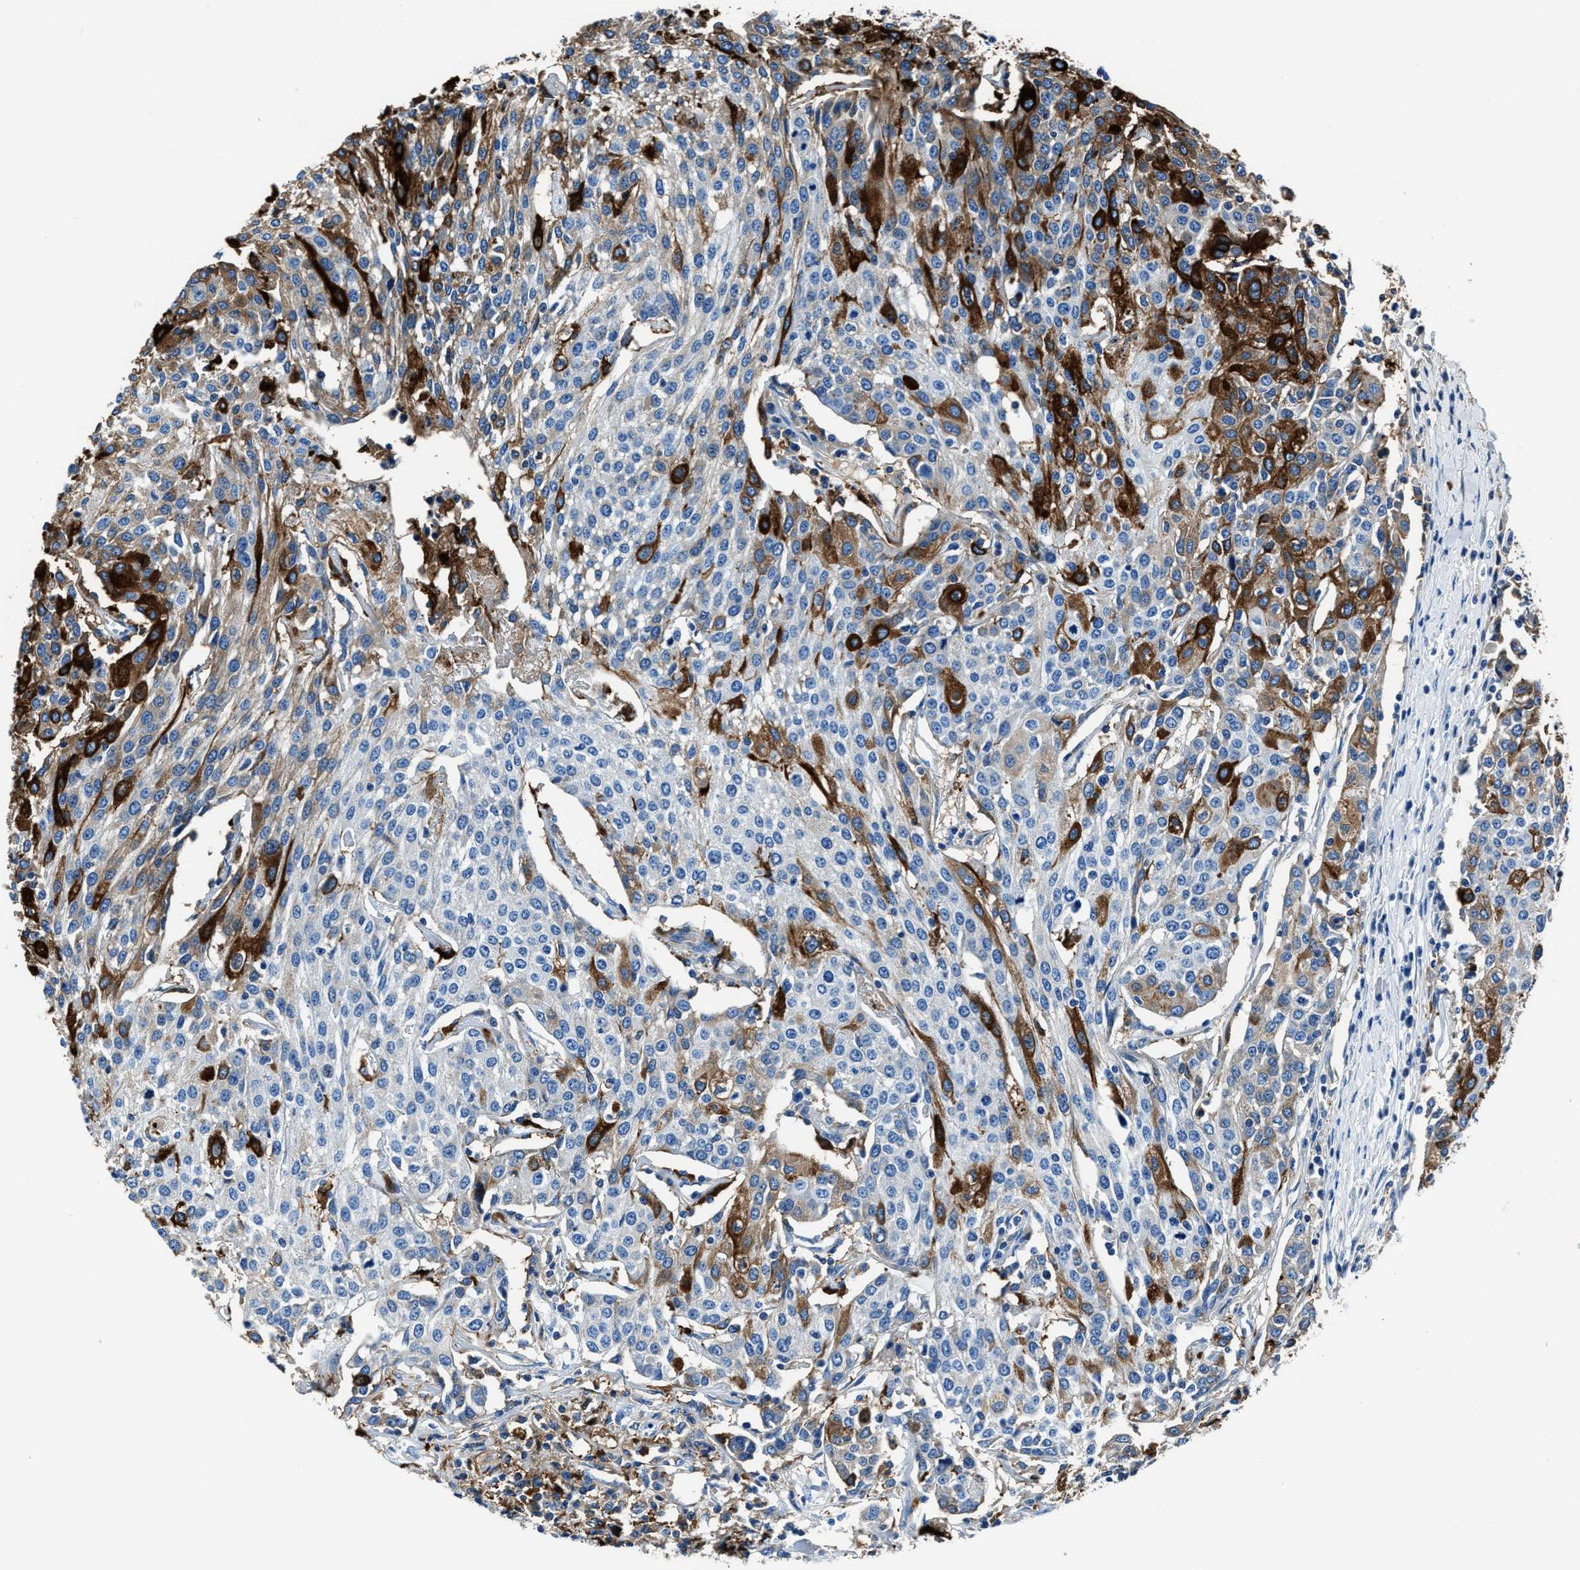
{"staining": {"intensity": "moderate", "quantity": "<25%", "location": "cytoplasmic/membranous"}, "tissue": "urothelial cancer", "cell_type": "Tumor cells", "image_type": "cancer", "snomed": [{"axis": "morphology", "description": "Urothelial carcinoma, High grade"}, {"axis": "topography", "description": "Urinary bladder"}], "caption": "Immunohistochemistry (DAB) staining of urothelial cancer shows moderate cytoplasmic/membranous protein expression in about <25% of tumor cells.", "gene": "FTL", "patient": {"sex": "female", "age": 85}}